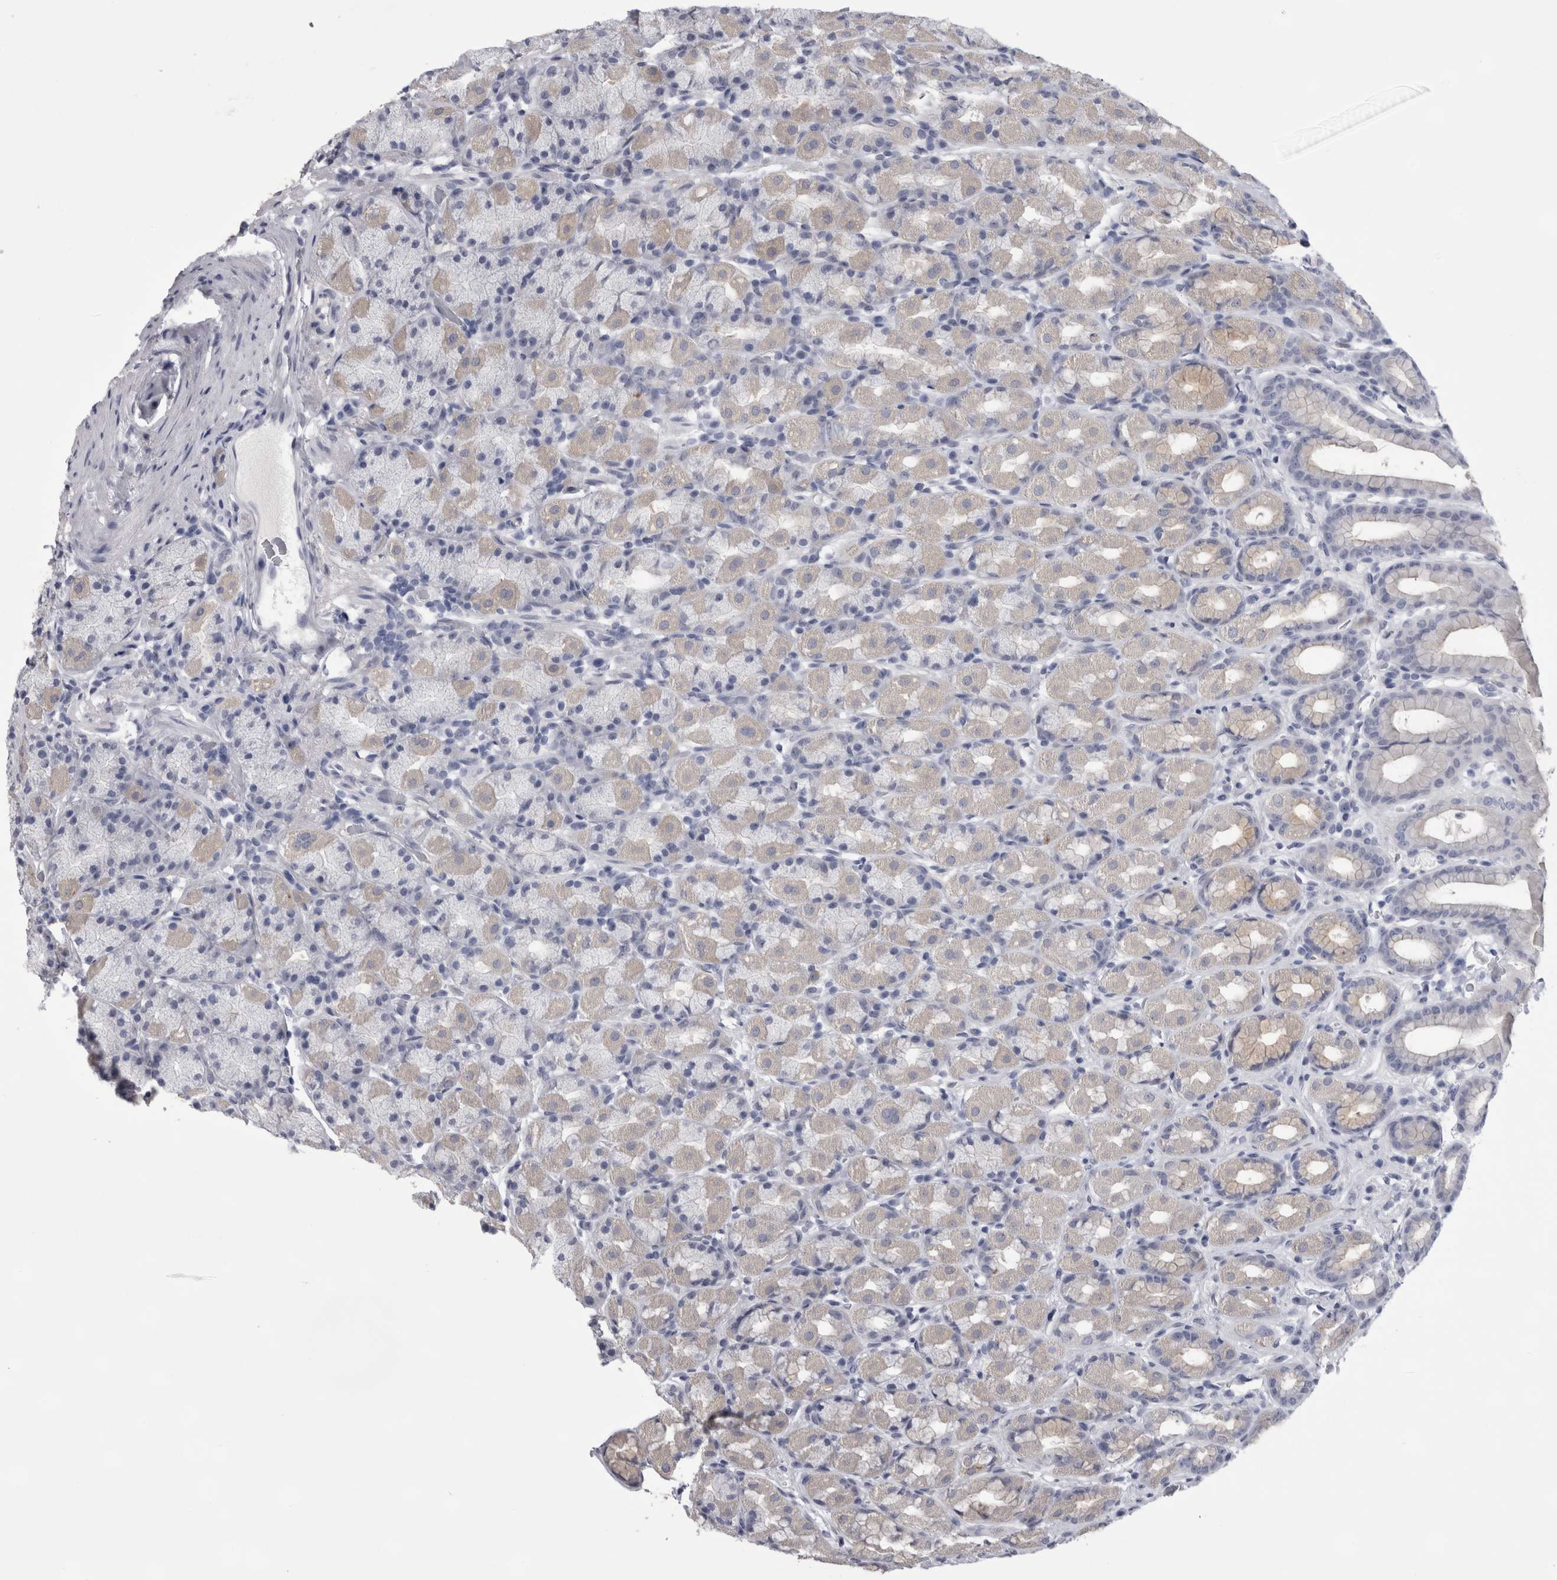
{"staining": {"intensity": "negative", "quantity": "none", "location": "none"}, "tissue": "stomach", "cell_type": "Glandular cells", "image_type": "normal", "snomed": [{"axis": "morphology", "description": "Normal tissue, NOS"}, {"axis": "topography", "description": "Stomach, upper"}], "caption": "An immunohistochemistry (IHC) histopathology image of unremarkable stomach is shown. There is no staining in glandular cells of stomach. (DAB (3,3'-diaminobenzidine) IHC visualized using brightfield microscopy, high magnification).", "gene": "AFMID", "patient": {"sex": "male", "age": 68}}